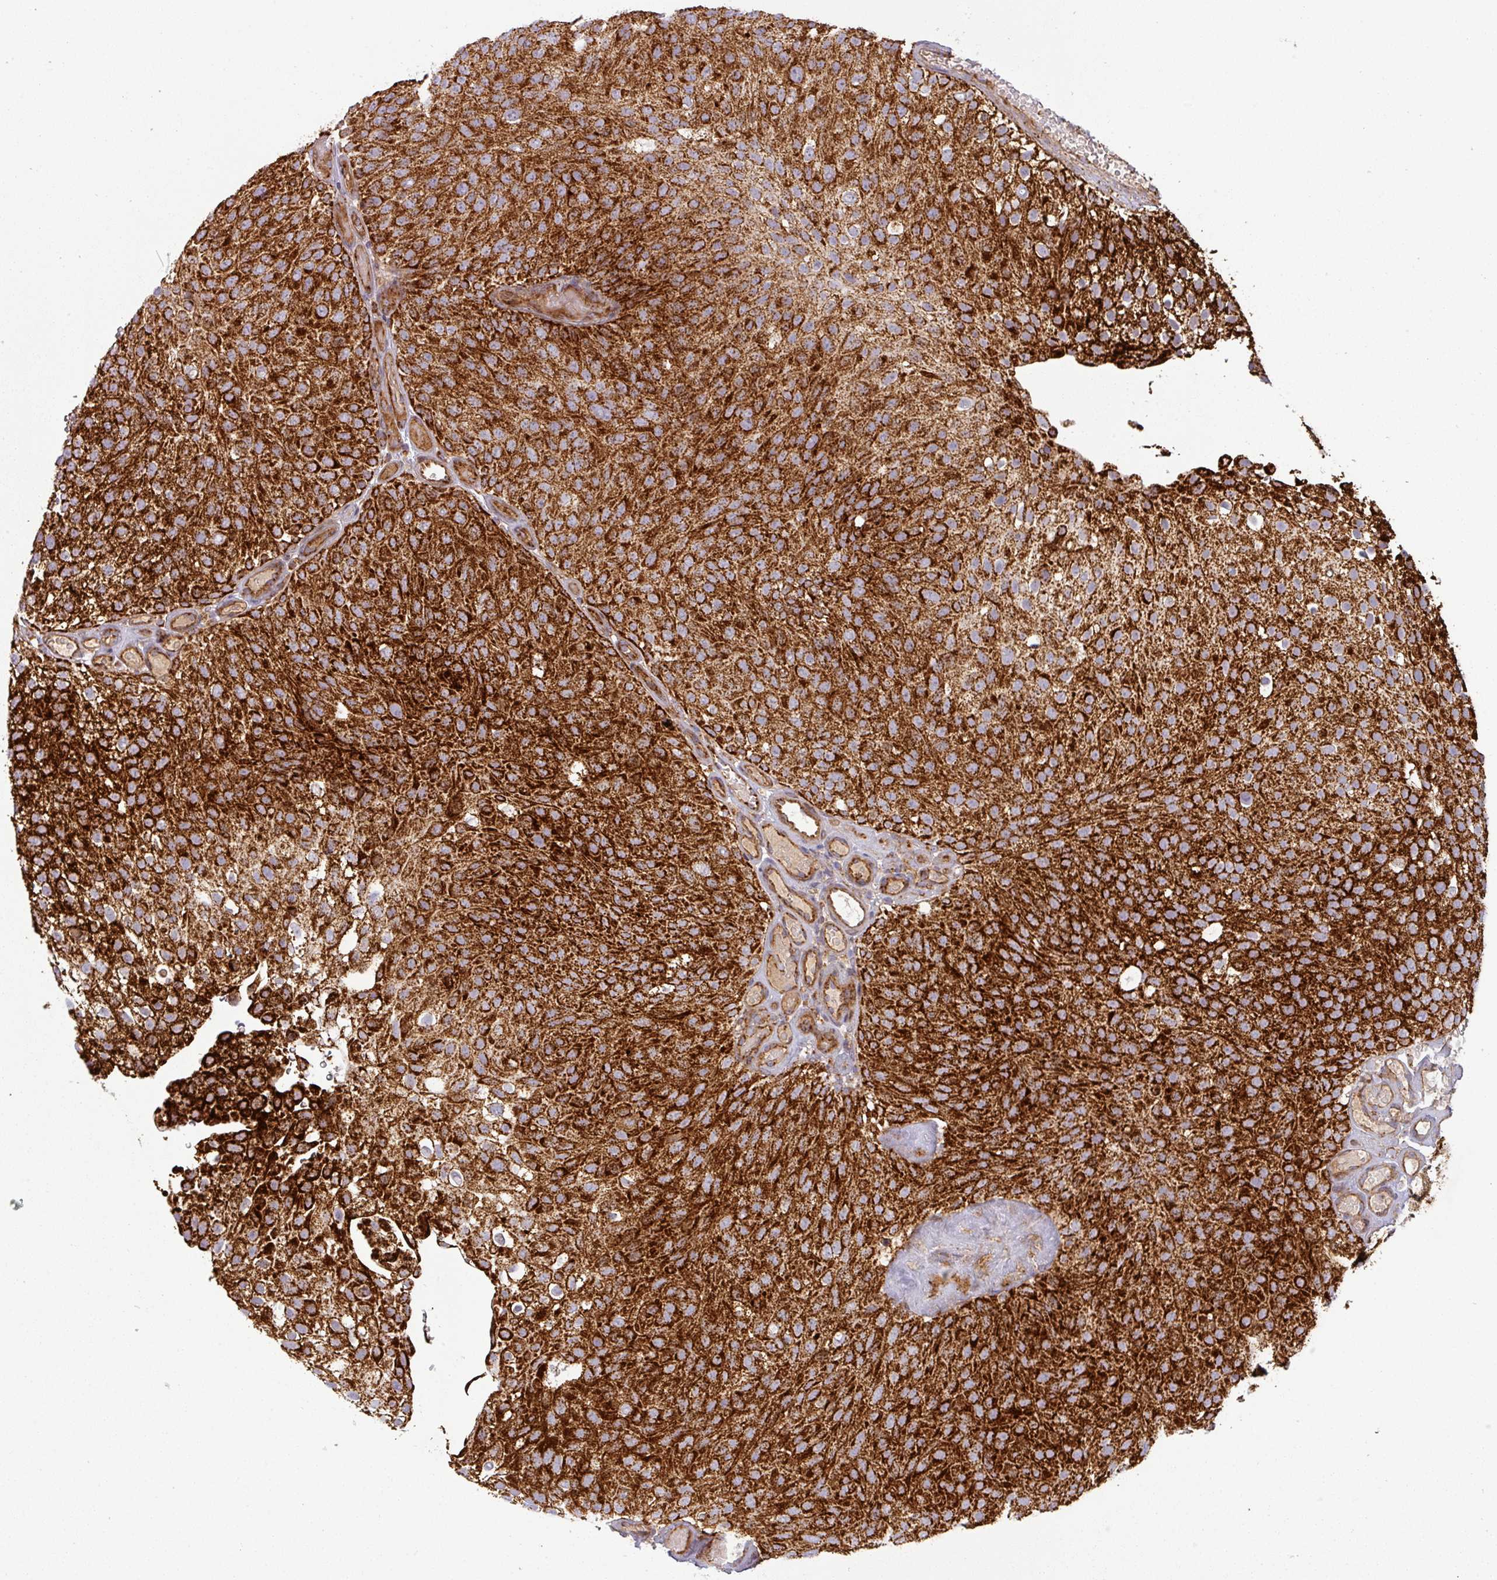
{"staining": {"intensity": "strong", "quantity": ">75%", "location": "cytoplasmic/membranous"}, "tissue": "urothelial cancer", "cell_type": "Tumor cells", "image_type": "cancer", "snomed": [{"axis": "morphology", "description": "Urothelial carcinoma, Low grade"}, {"axis": "topography", "description": "Urinary bladder"}], "caption": "Human urothelial cancer stained with a brown dye displays strong cytoplasmic/membranous positive staining in about >75% of tumor cells.", "gene": "GPD2", "patient": {"sex": "male", "age": 78}}